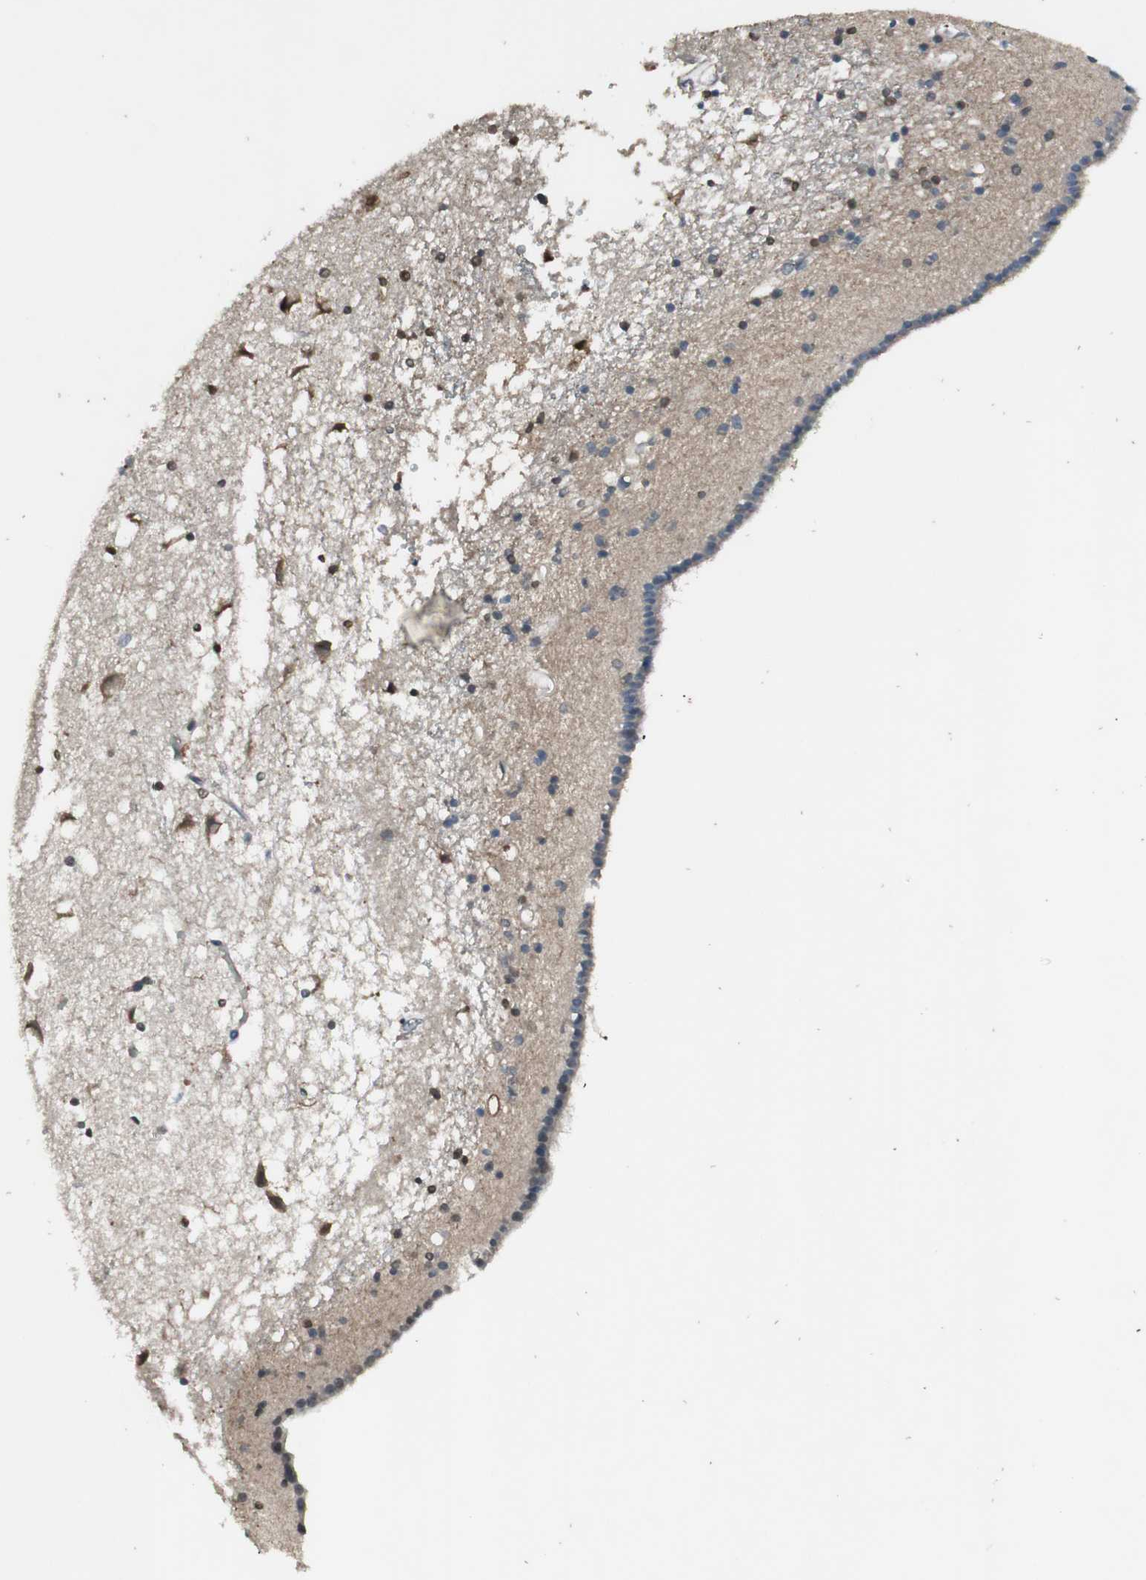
{"staining": {"intensity": "negative", "quantity": "none", "location": "none"}, "tissue": "caudate", "cell_type": "Glial cells", "image_type": "normal", "snomed": [{"axis": "morphology", "description": "Normal tissue, NOS"}, {"axis": "topography", "description": "Lateral ventricle wall"}], "caption": "An immunohistochemistry image of unremarkable caudate is shown. There is no staining in glial cells of caudate. (Brightfield microscopy of DAB IHC at high magnification).", "gene": "MMP14", "patient": {"sex": "male", "age": 45}}